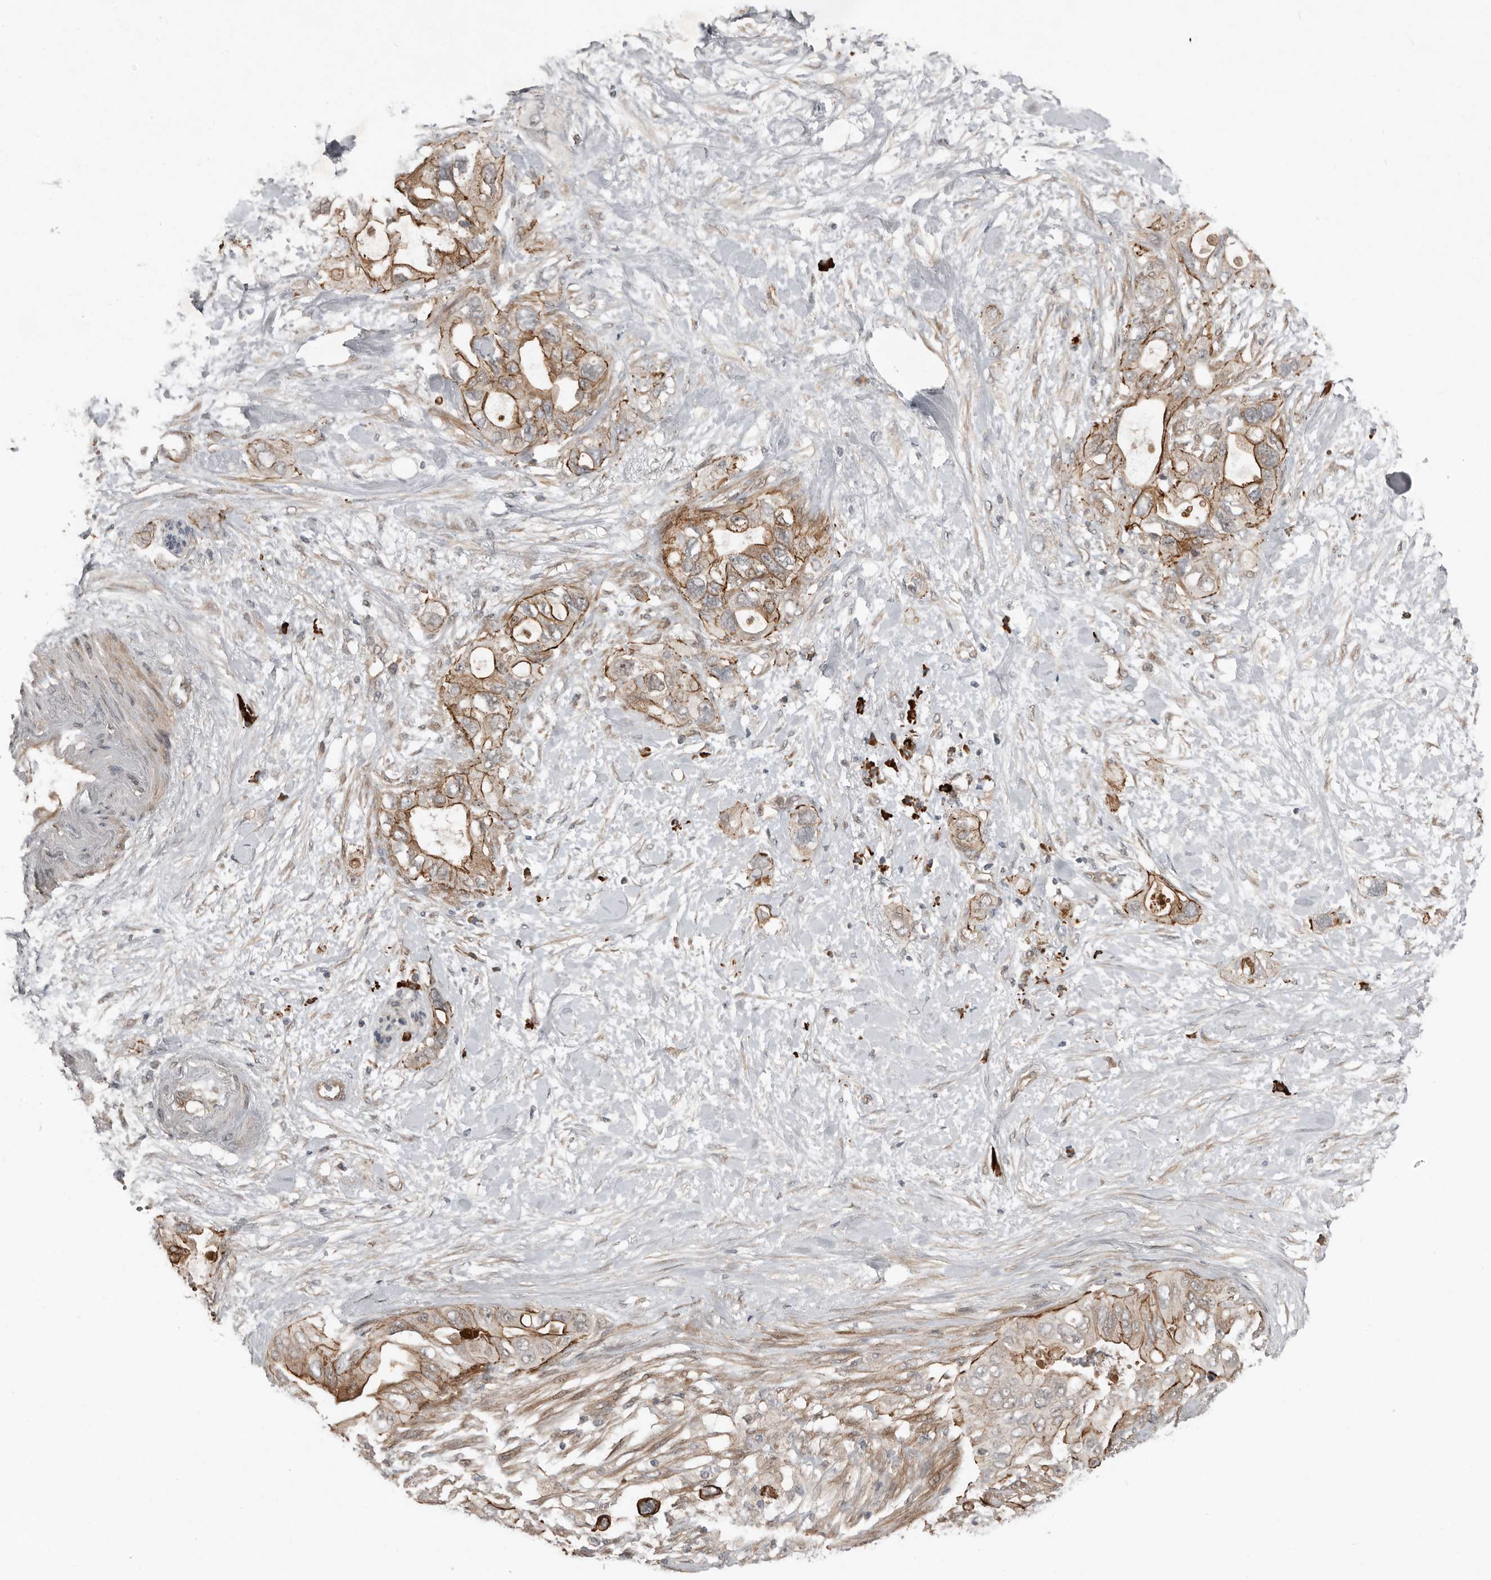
{"staining": {"intensity": "moderate", "quantity": "25%-75%", "location": "cytoplasmic/membranous"}, "tissue": "pancreatic cancer", "cell_type": "Tumor cells", "image_type": "cancer", "snomed": [{"axis": "morphology", "description": "Adenocarcinoma, NOS"}, {"axis": "topography", "description": "Pancreas"}], "caption": "Brown immunohistochemical staining in pancreatic cancer (adenocarcinoma) displays moderate cytoplasmic/membranous positivity in about 25%-75% of tumor cells.", "gene": "TEAD3", "patient": {"sex": "female", "age": 56}}